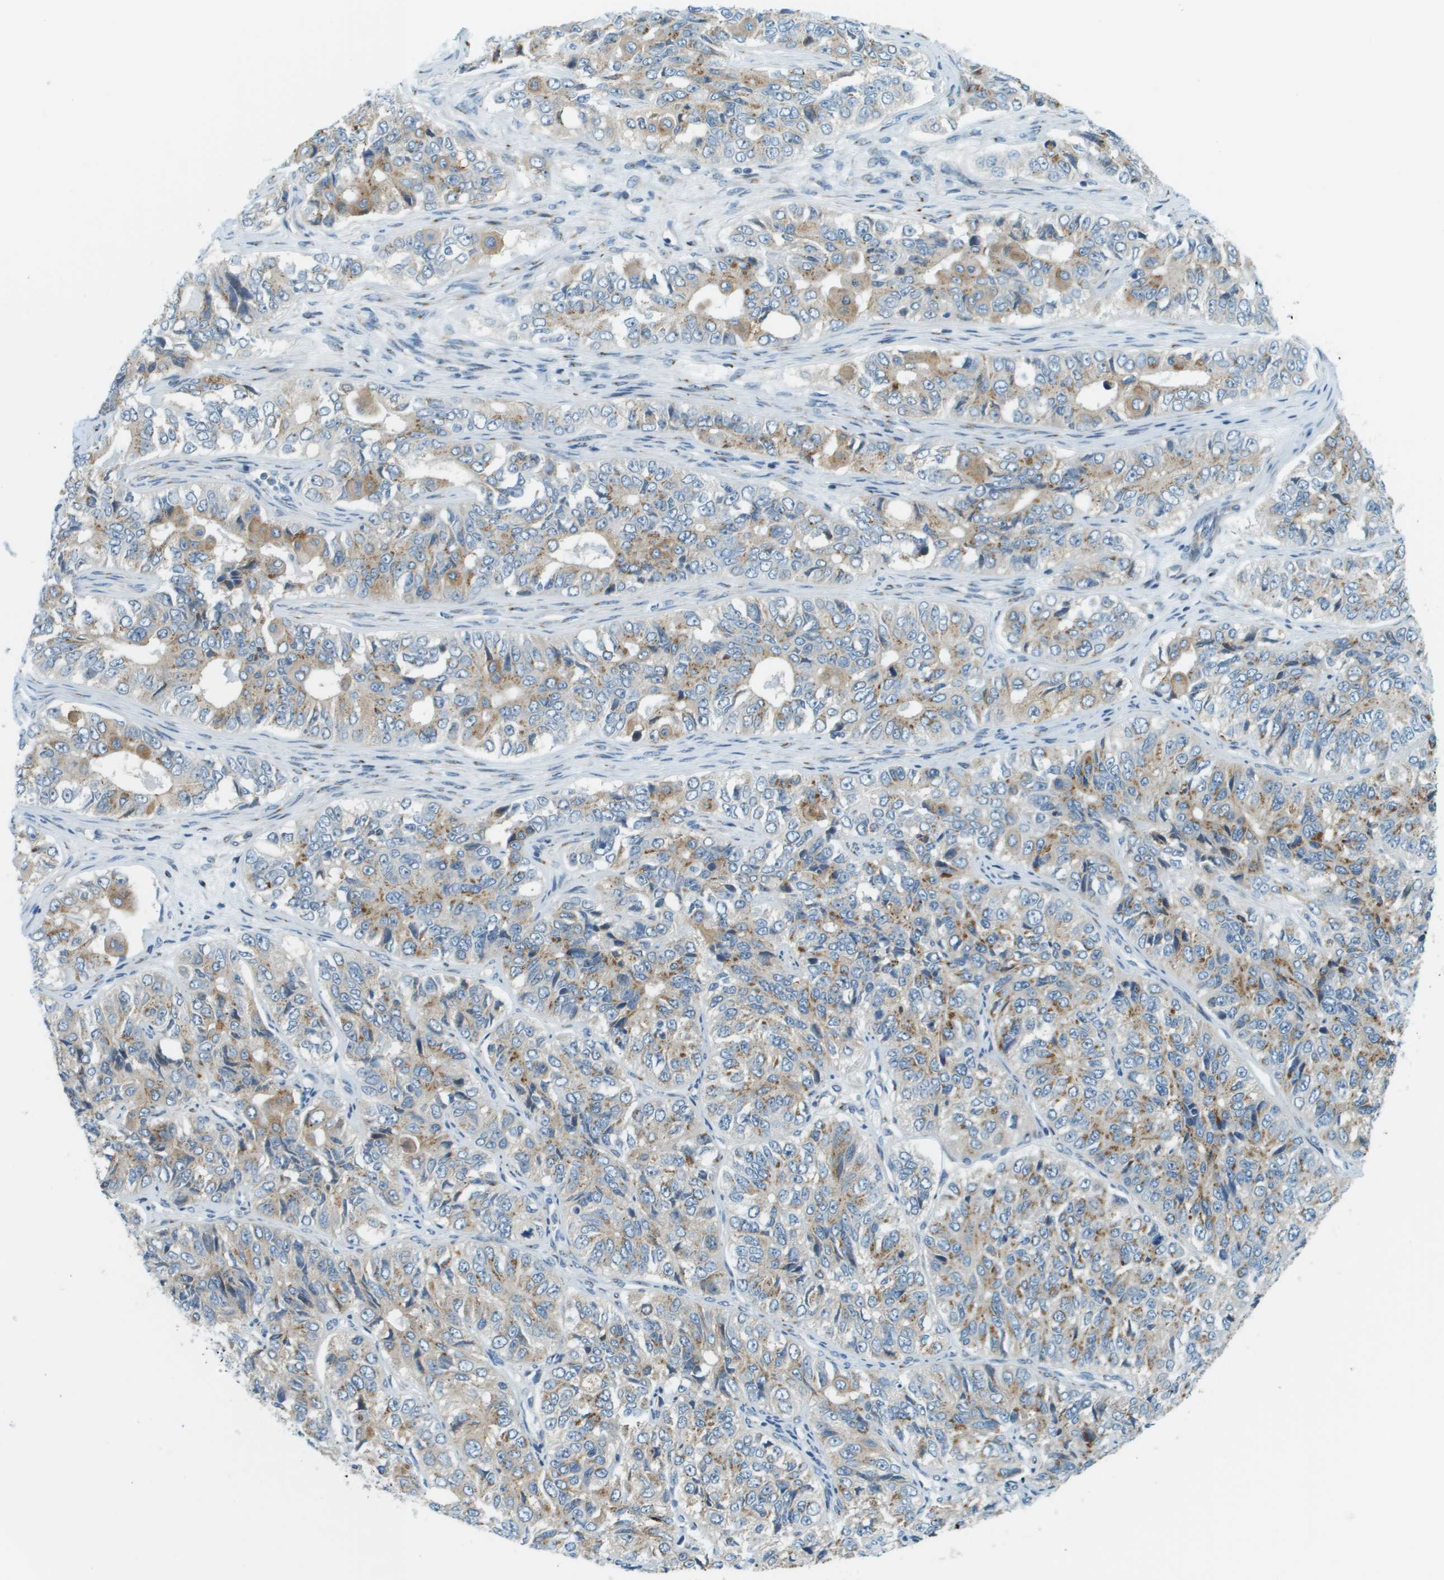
{"staining": {"intensity": "moderate", "quantity": ">75%", "location": "cytoplasmic/membranous"}, "tissue": "ovarian cancer", "cell_type": "Tumor cells", "image_type": "cancer", "snomed": [{"axis": "morphology", "description": "Carcinoma, endometroid"}, {"axis": "topography", "description": "Ovary"}], "caption": "IHC image of neoplastic tissue: ovarian cancer stained using IHC exhibits medium levels of moderate protein expression localized specifically in the cytoplasmic/membranous of tumor cells, appearing as a cytoplasmic/membranous brown color.", "gene": "ACBD3", "patient": {"sex": "female", "age": 51}}